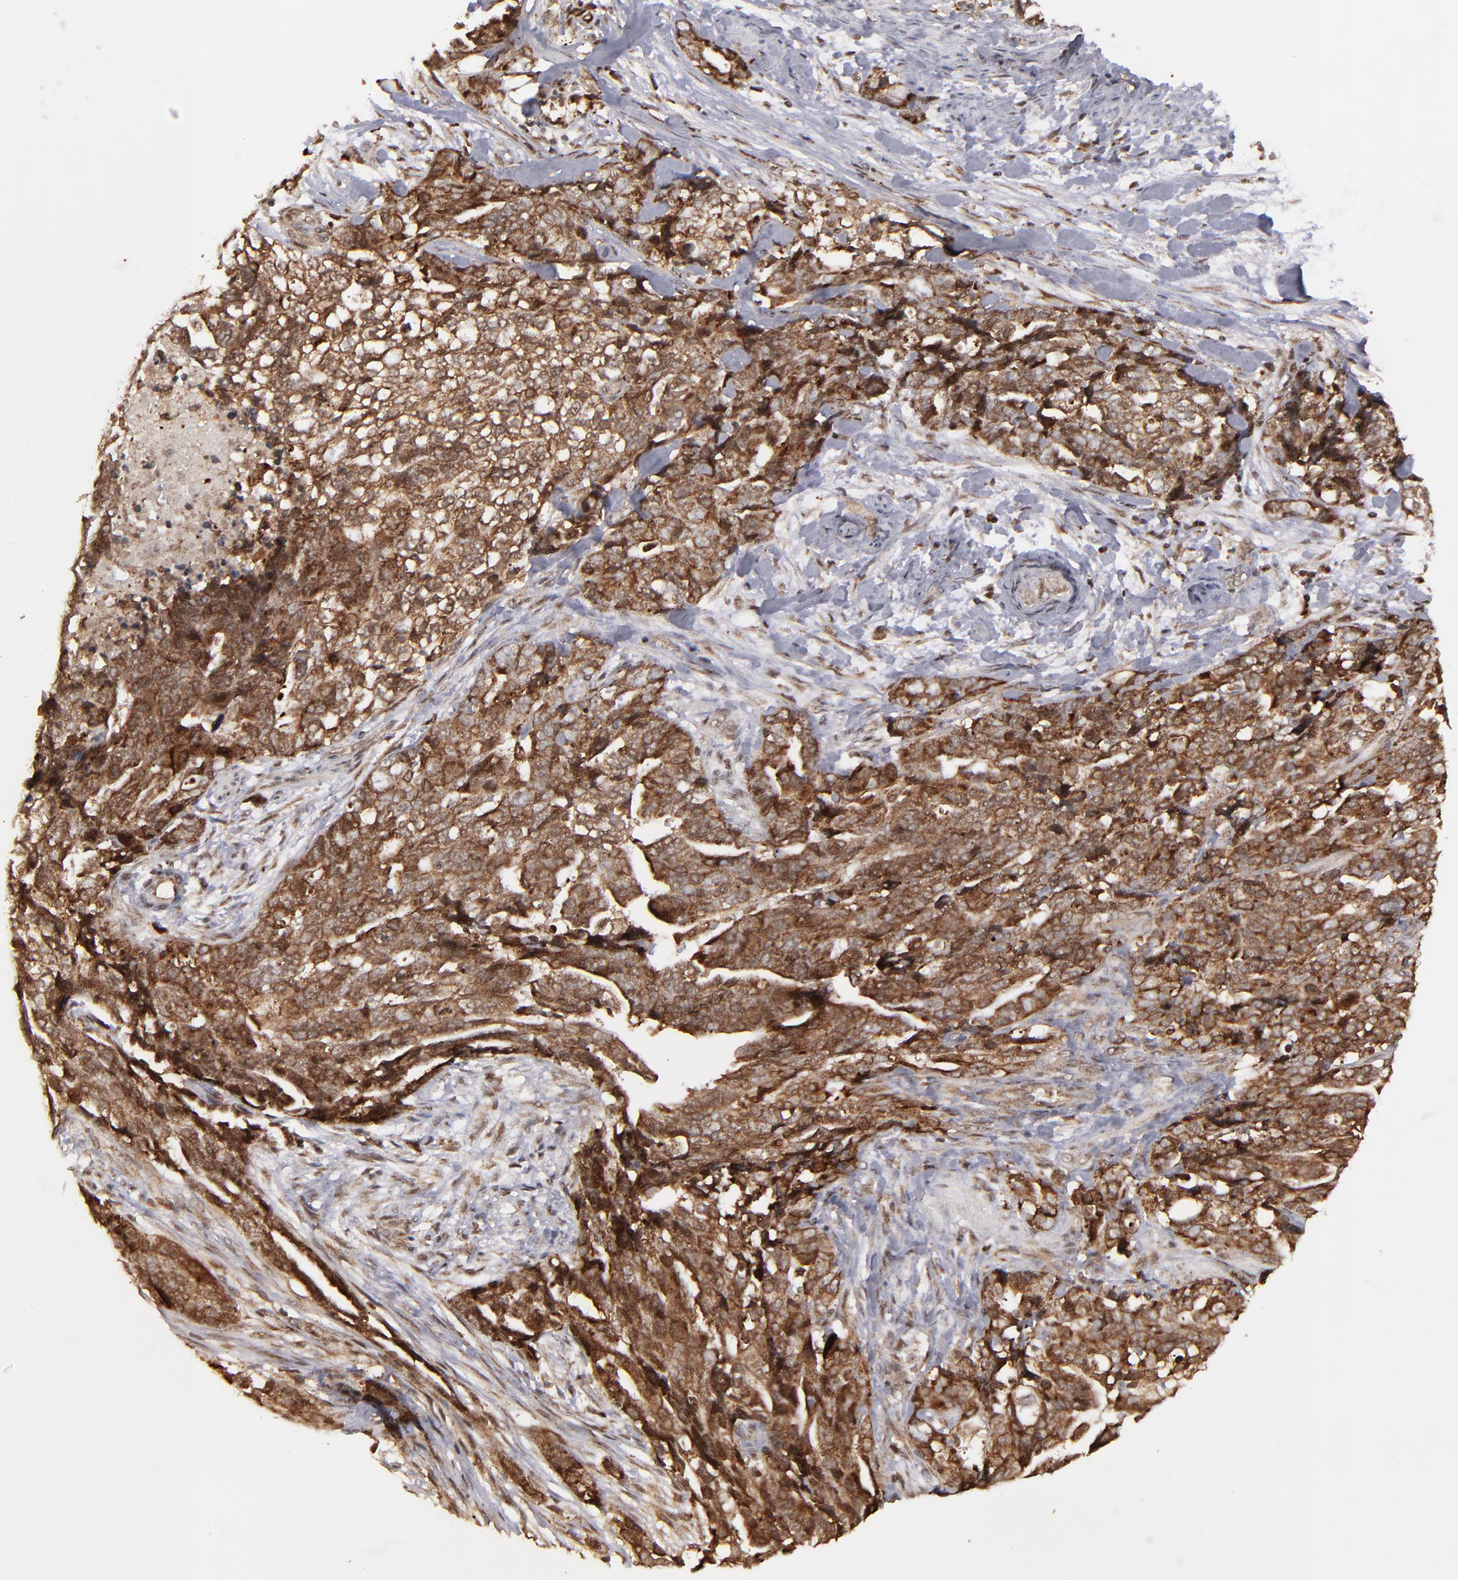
{"staining": {"intensity": "strong", "quantity": ">75%", "location": "cytoplasmic/membranous,nuclear"}, "tissue": "ovarian cancer", "cell_type": "Tumor cells", "image_type": "cancer", "snomed": [{"axis": "morphology", "description": "Normal tissue, NOS"}, {"axis": "morphology", "description": "Cystadenocarcinoma, serous, NOS"}, {"axis": "topography", "description": "Fallopian tube"}, {"axis": "topography", "description": "Ovary"}], "caption": "This is an image of IHC staining of ovarian cancer, which shows strong staining in the cytoplasmic/membranous and nuclear of tumor cells.", "gene": "RGS6", "patient": {"sex": "female", "age": 56}}